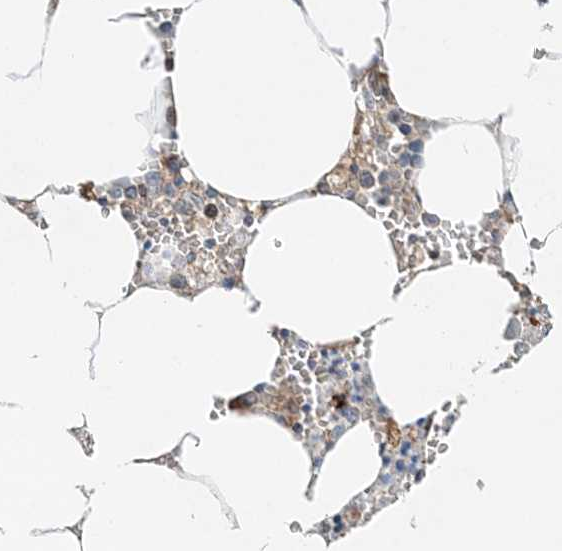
{"staining": {"intensity": "moderate", "quantity": "<25%", "location": "cytoplasmic/membranous,nuclear"}, "tissue": "bone marrow", "cell_type": "Hematopoietic cells", "image_type": "normal", "snomed": [{"axis": "morphology", "description": "Normal tissue, NOS"}, {"axis": "topography", "description": "Bone marrow"}], "caption": "Hematopoietic cells display moderate cytoplasmic/membranous,nuclear positivity in about <25% of cells in normal bone marrow.", "gene": "CXXC5", "patient": {"sex": "male", "age": 70}}